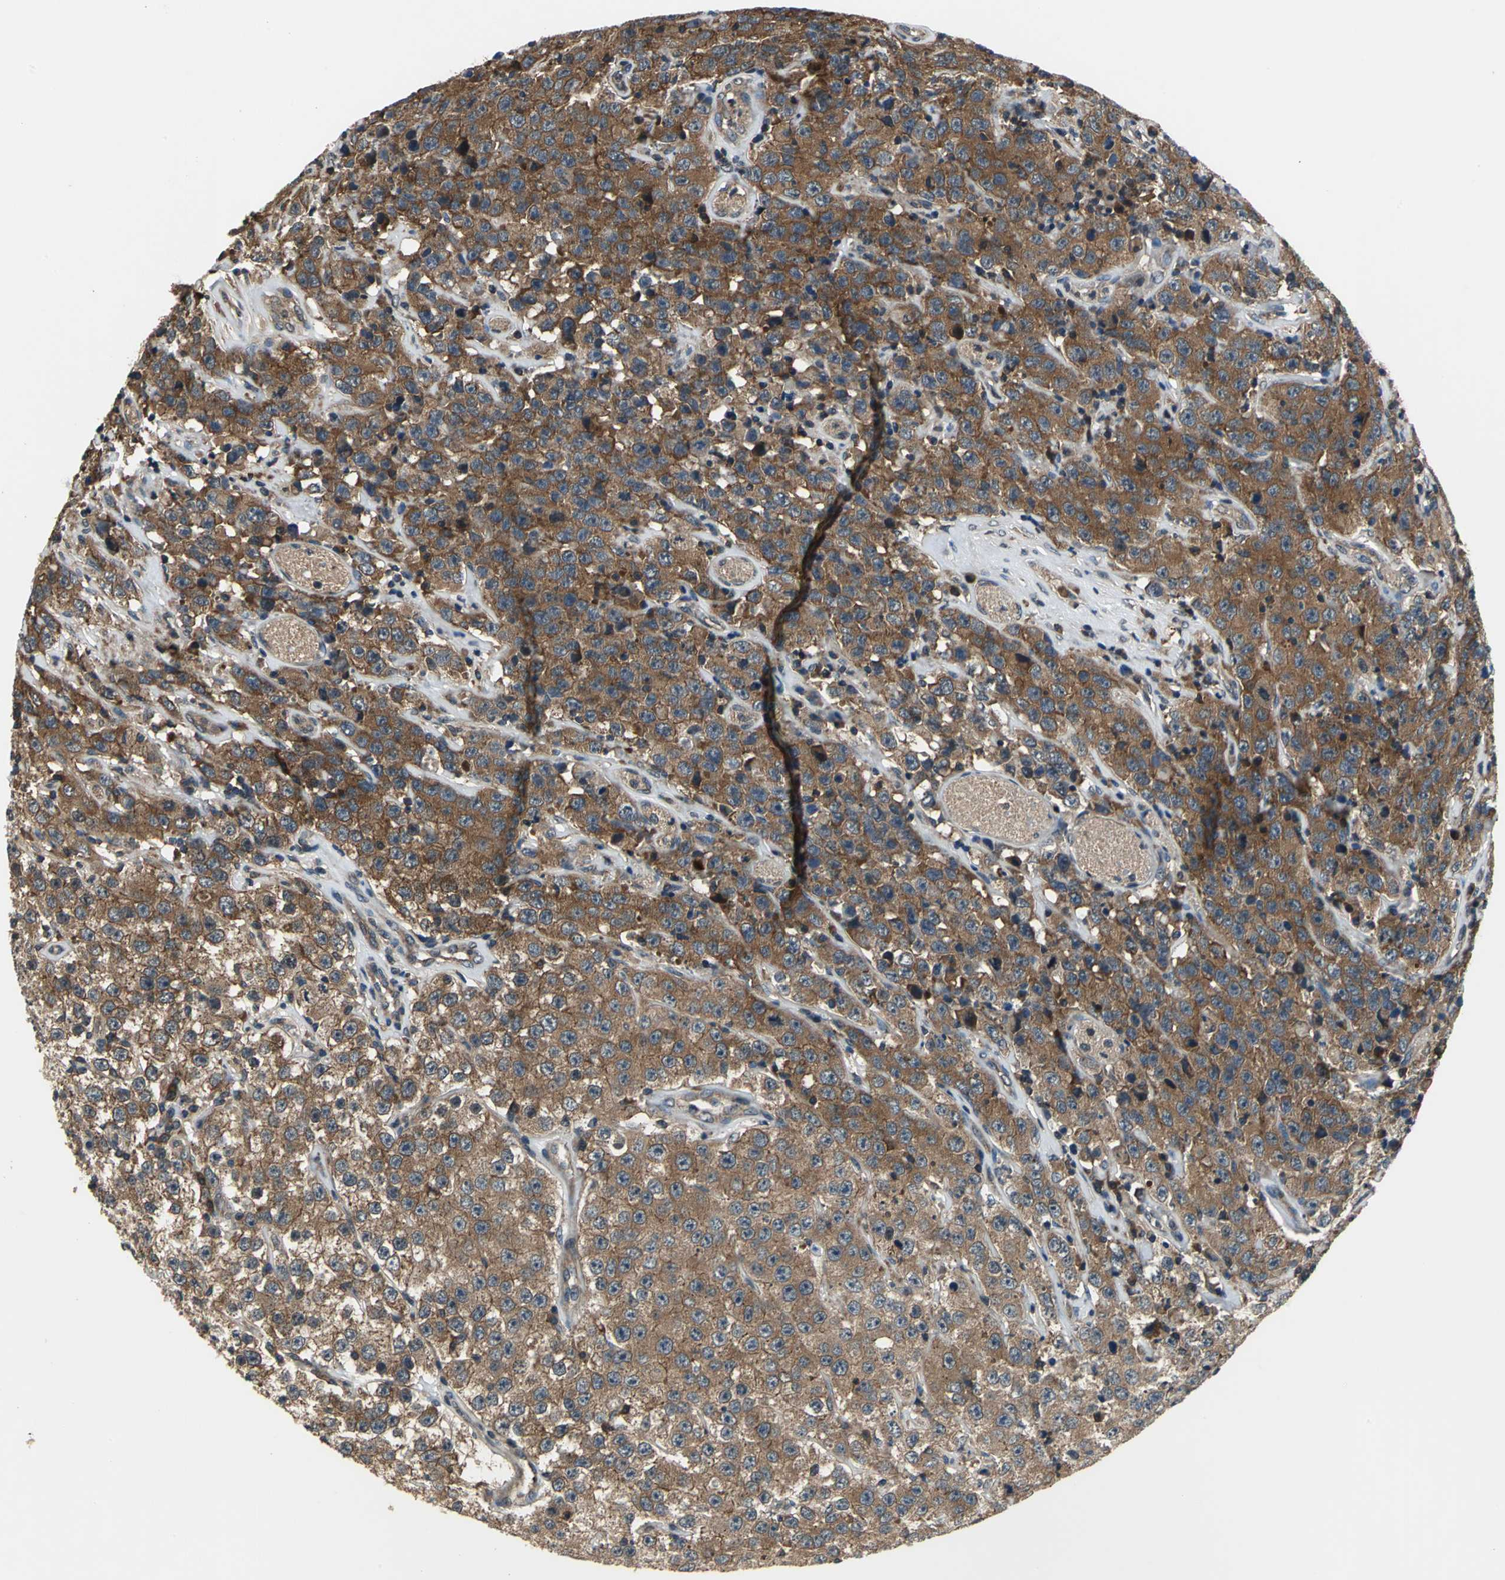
{"staining": {"intensity": "strong", "quantity": ">75%", "location": "cytoplasmic/membranous"}, "tissue": "testis cancer", "cell_type": "Tumor cells", "image_type": "cancer", "snomed": [{"axis": "morphology", "description": "Seminoma, NOS"}, {"axis": "topography", "description": "Testis"}], "caption": "Immunohistochemical staining of testis seminoma displays high levels of strong cytoplasmic/membranous protein staining in about >75% of tumor cells. The staining was performed using DAB, with brown indicating positive protein expression. Nuclei are stained blue with hematoxylin.", "gene": "EIF2B2", "patient": {"sex": "male", "age": 52}}